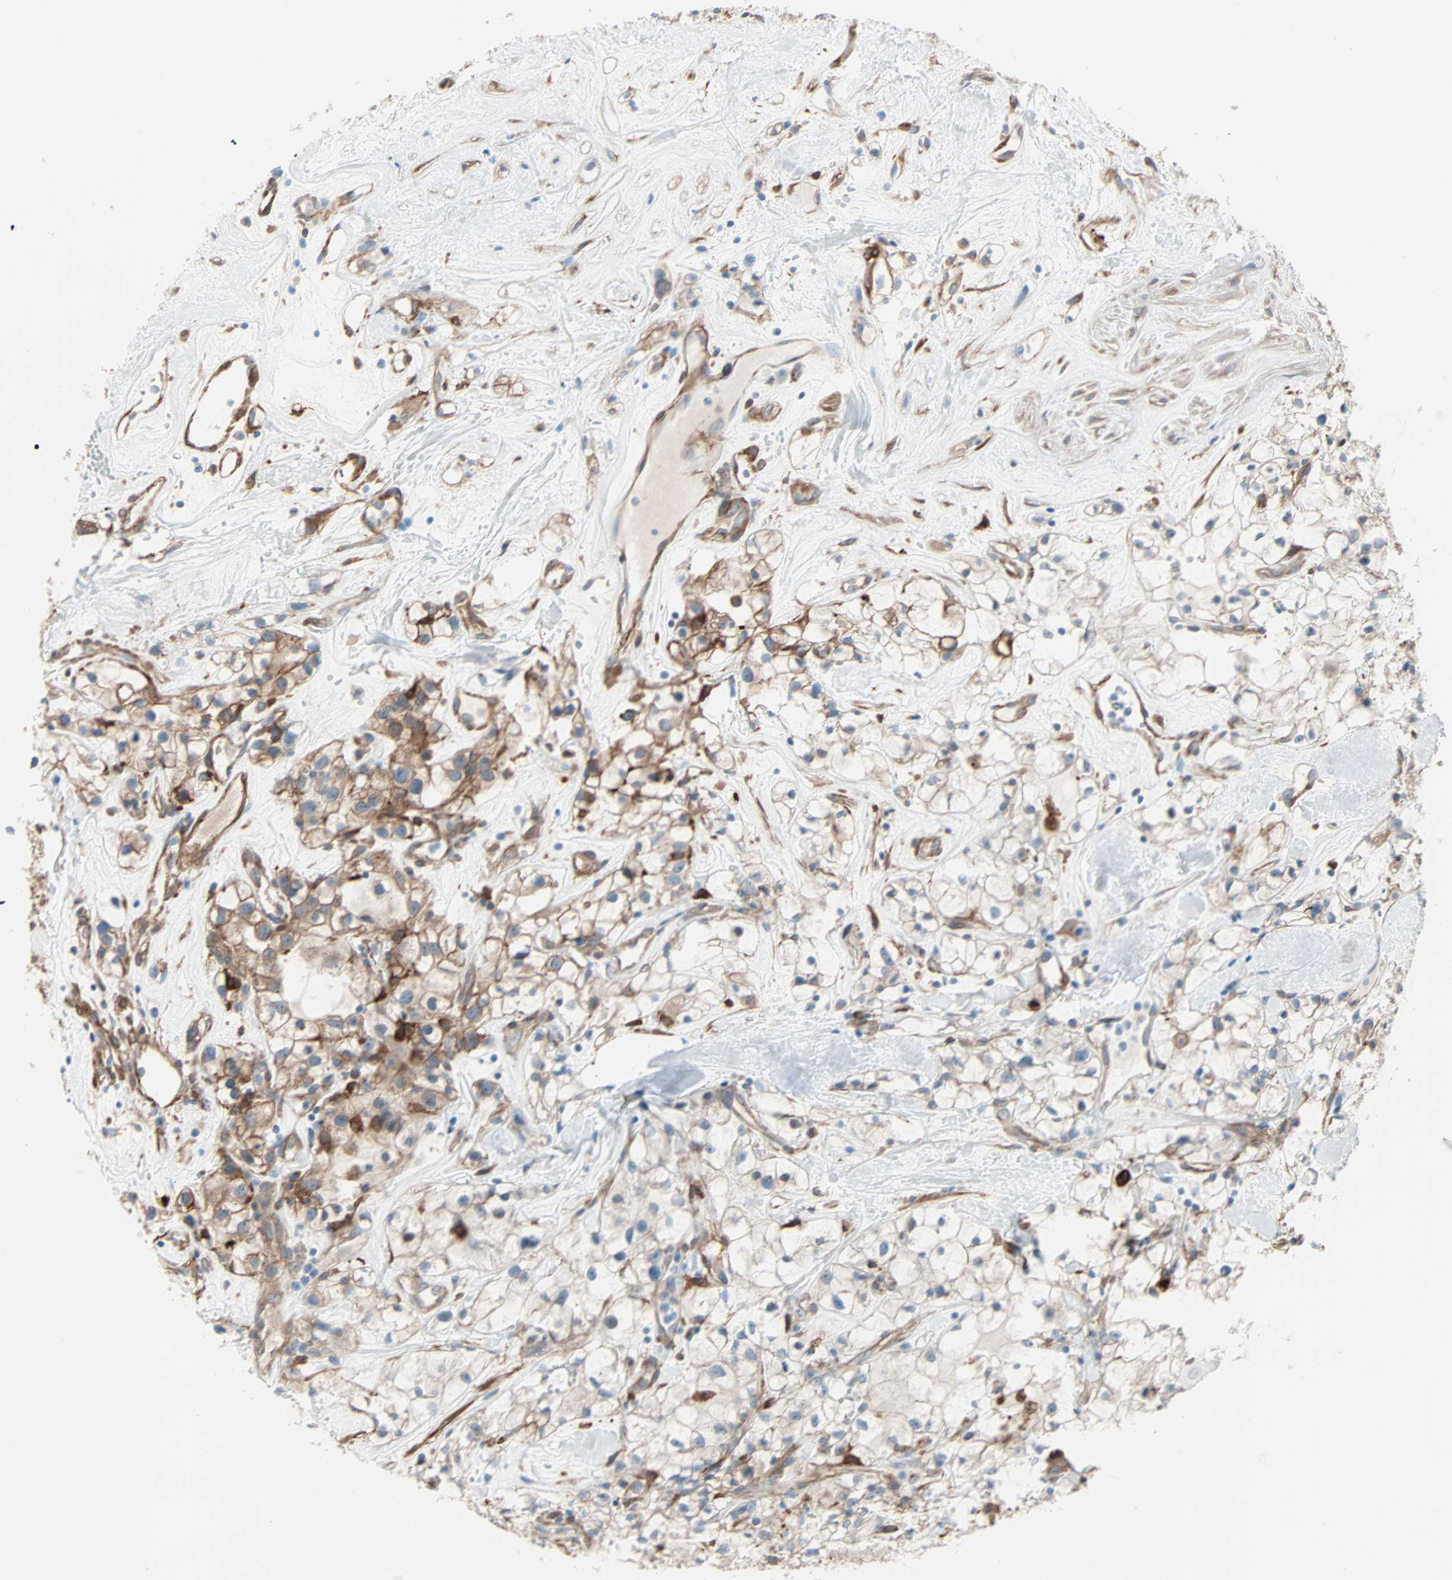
{"staining": {"intensity": "moderate", "quantity": "25%-75%", "location": "cytoplasmic/membranous"}, "tissue": "renal cancer", "cell_type": "Tumor cells", "image_type": "cancer", "snomed": [{"axis": "morphology", "description": "Adenocarcinoma, NOS"}, {"axis": "topography", "description": "Kidney"}], "caption": "Human renal cancer (adenocarcinoma) stained for a protein (brown) shows moderate cytoplasmic/membranous positive staining in about 25%-75% of tumor cells.", "gene": "EPB41L2", "patient": {"sex": "female", "age": 60}}